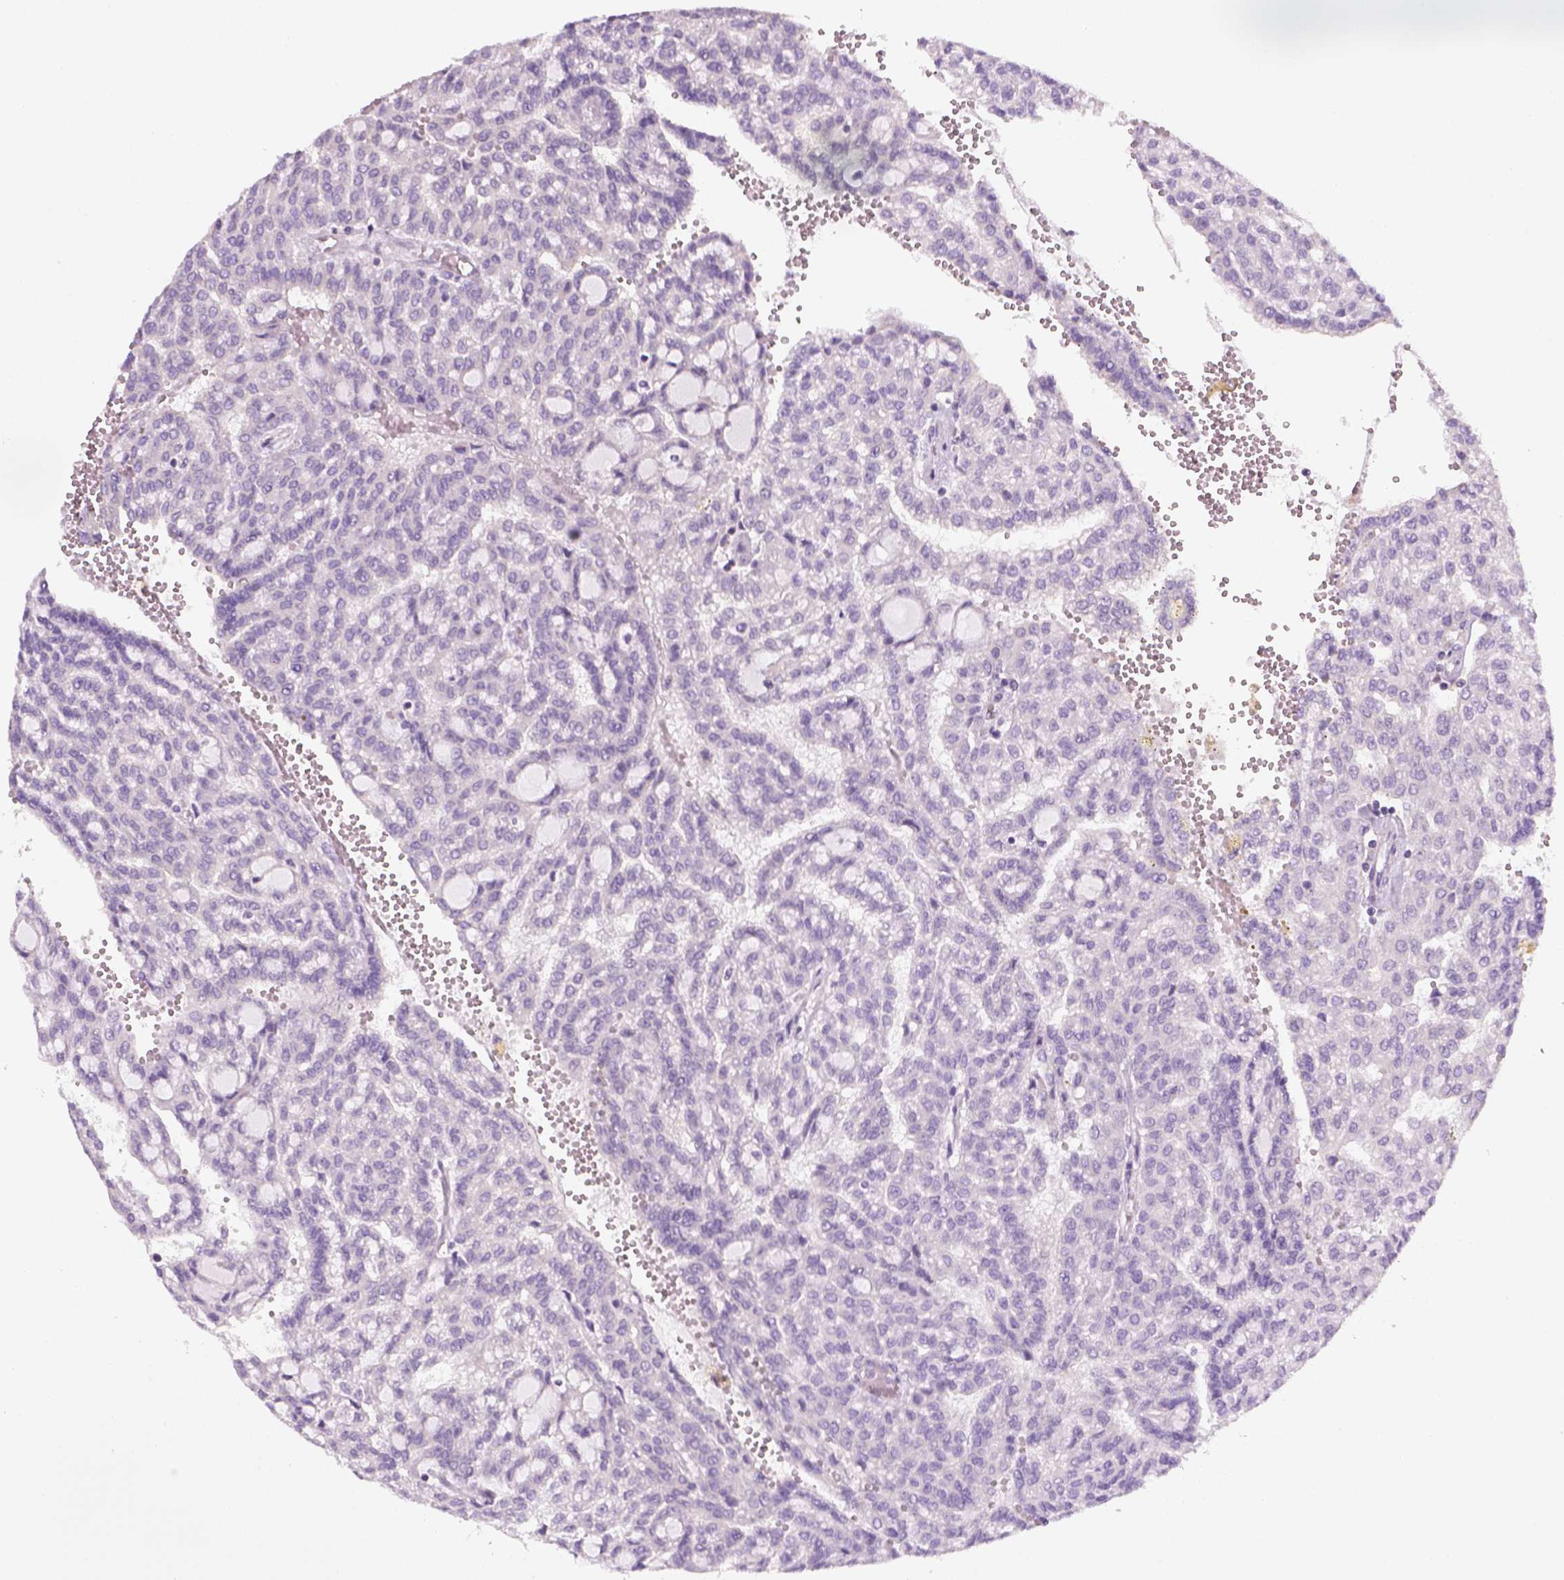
{"staining": {"intensity": "negative", "quantity": "none", "location": "none"}, "tissue": "renal cancer", "cell_type": "Tumor cells", "image_type": "cancer", "snomed": [{"axis": "morphology", "description": "Adenocarcinoma, NOS"}, {"axis": "topography", "description": "Kidney"}], "caption": "Immunohistochemical staining of renal adenocarcinoma reveals no significant positivity in tumor cells.", "gene": "EPHB1", "patient": {"sex": "male", "age": 63}}